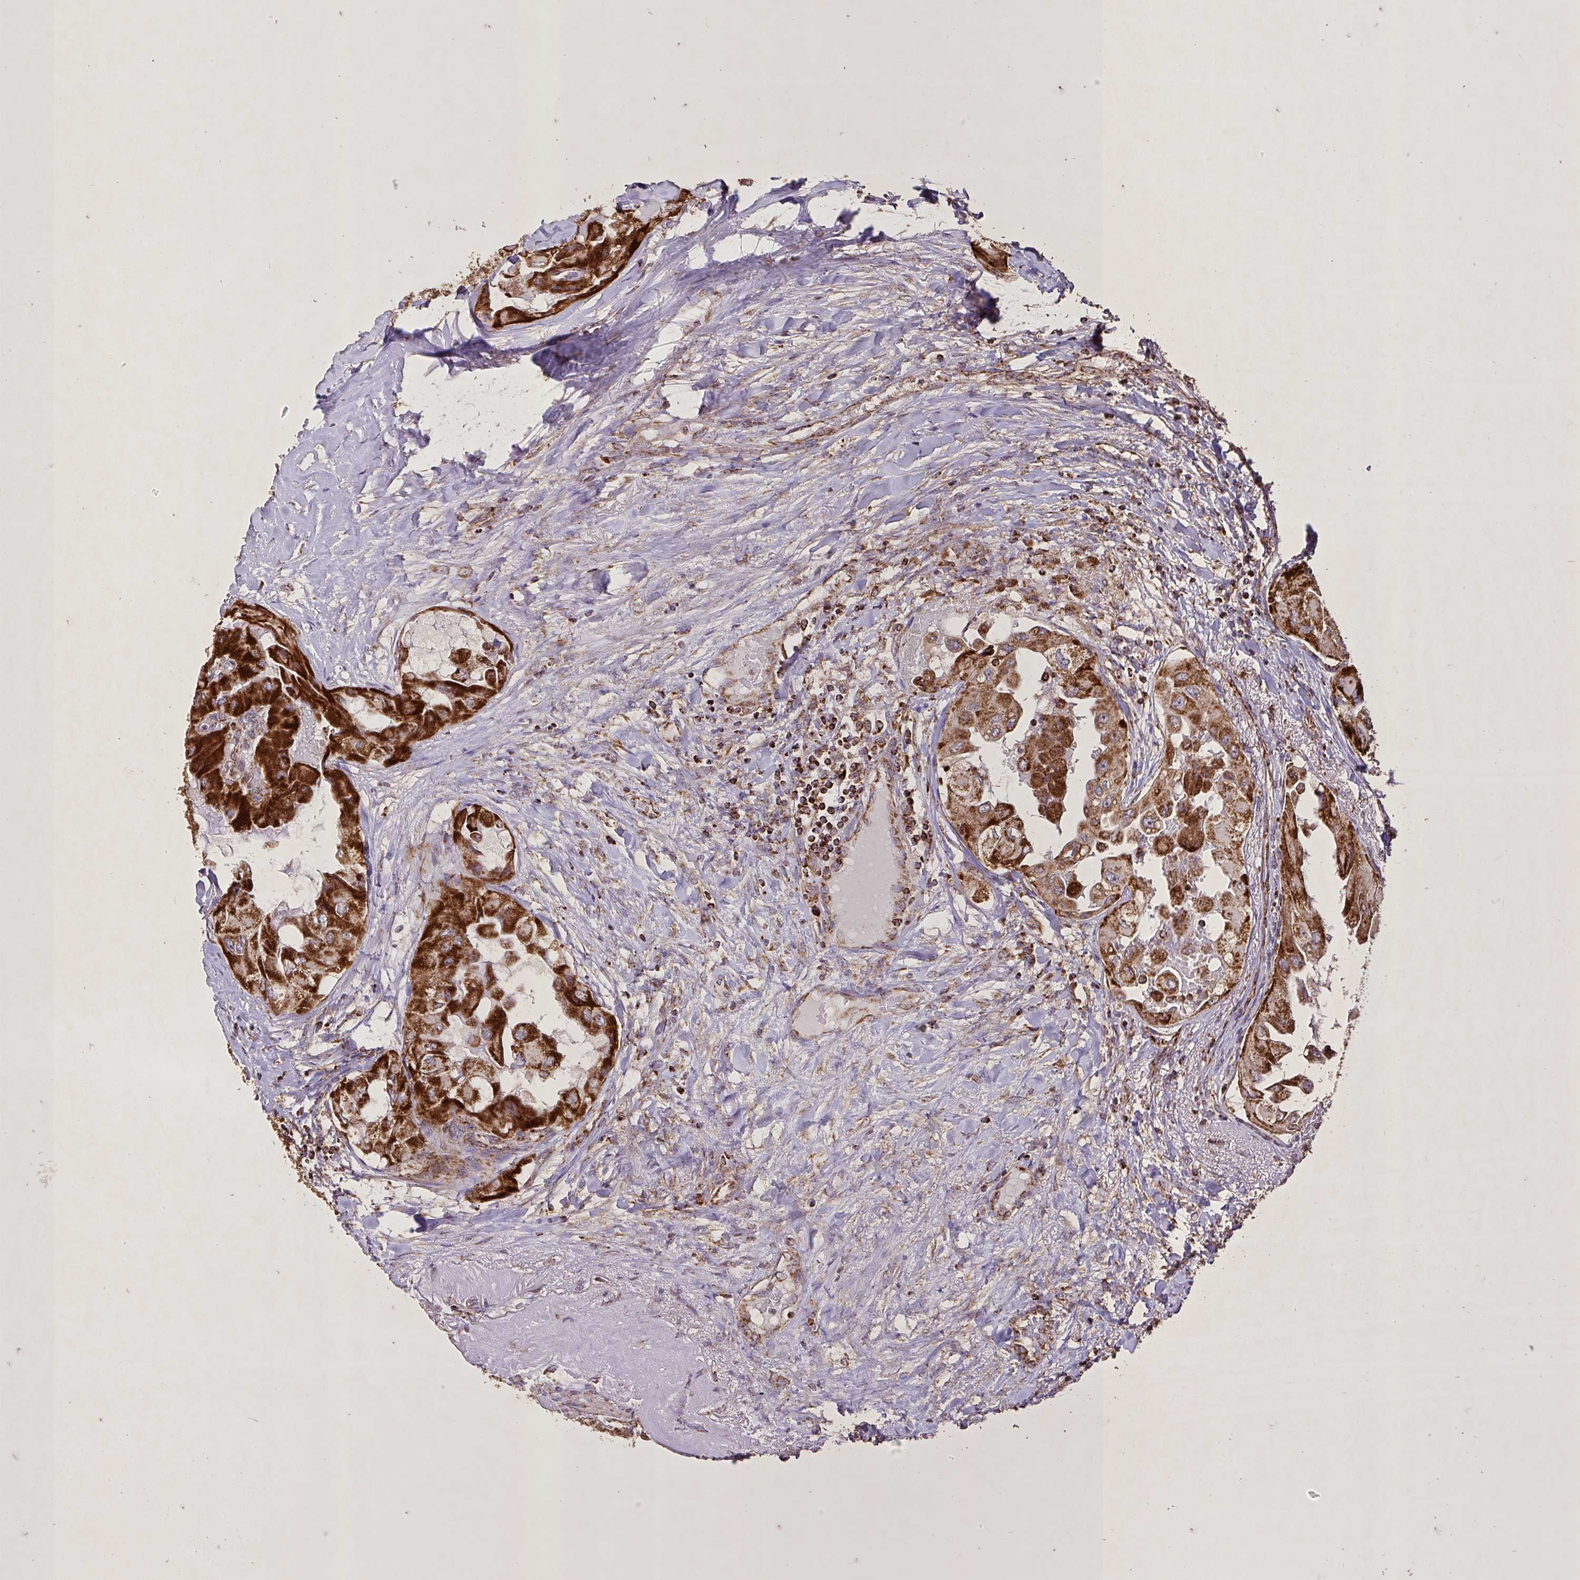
{"staining": {"intensity": "strong", "quantity": ">75%", "location": "cytoplasmic/membranous"}, "tissue": "thyroid cancer", "cell_type": "Tumor cells", "image_type": "cancer", "snomed": [{"axis": "morphology", "description": "Normal tissue, NOS"}, {"axis": "morphology", "description": "Papillary adenocarcinoma, NOS"}, {"axis": "topography", "description": "Thyroid gland"}], "caption": "IHC (DAB (3,3'-diaminobenzidine)) staining of thyroid papillary adenocarcinoma exhibits strong cytoplasmic/membranous protein expression in about >75% of tumor cells.", "gene": "AGK", "patient": {"sex": "female", "age": 59}}